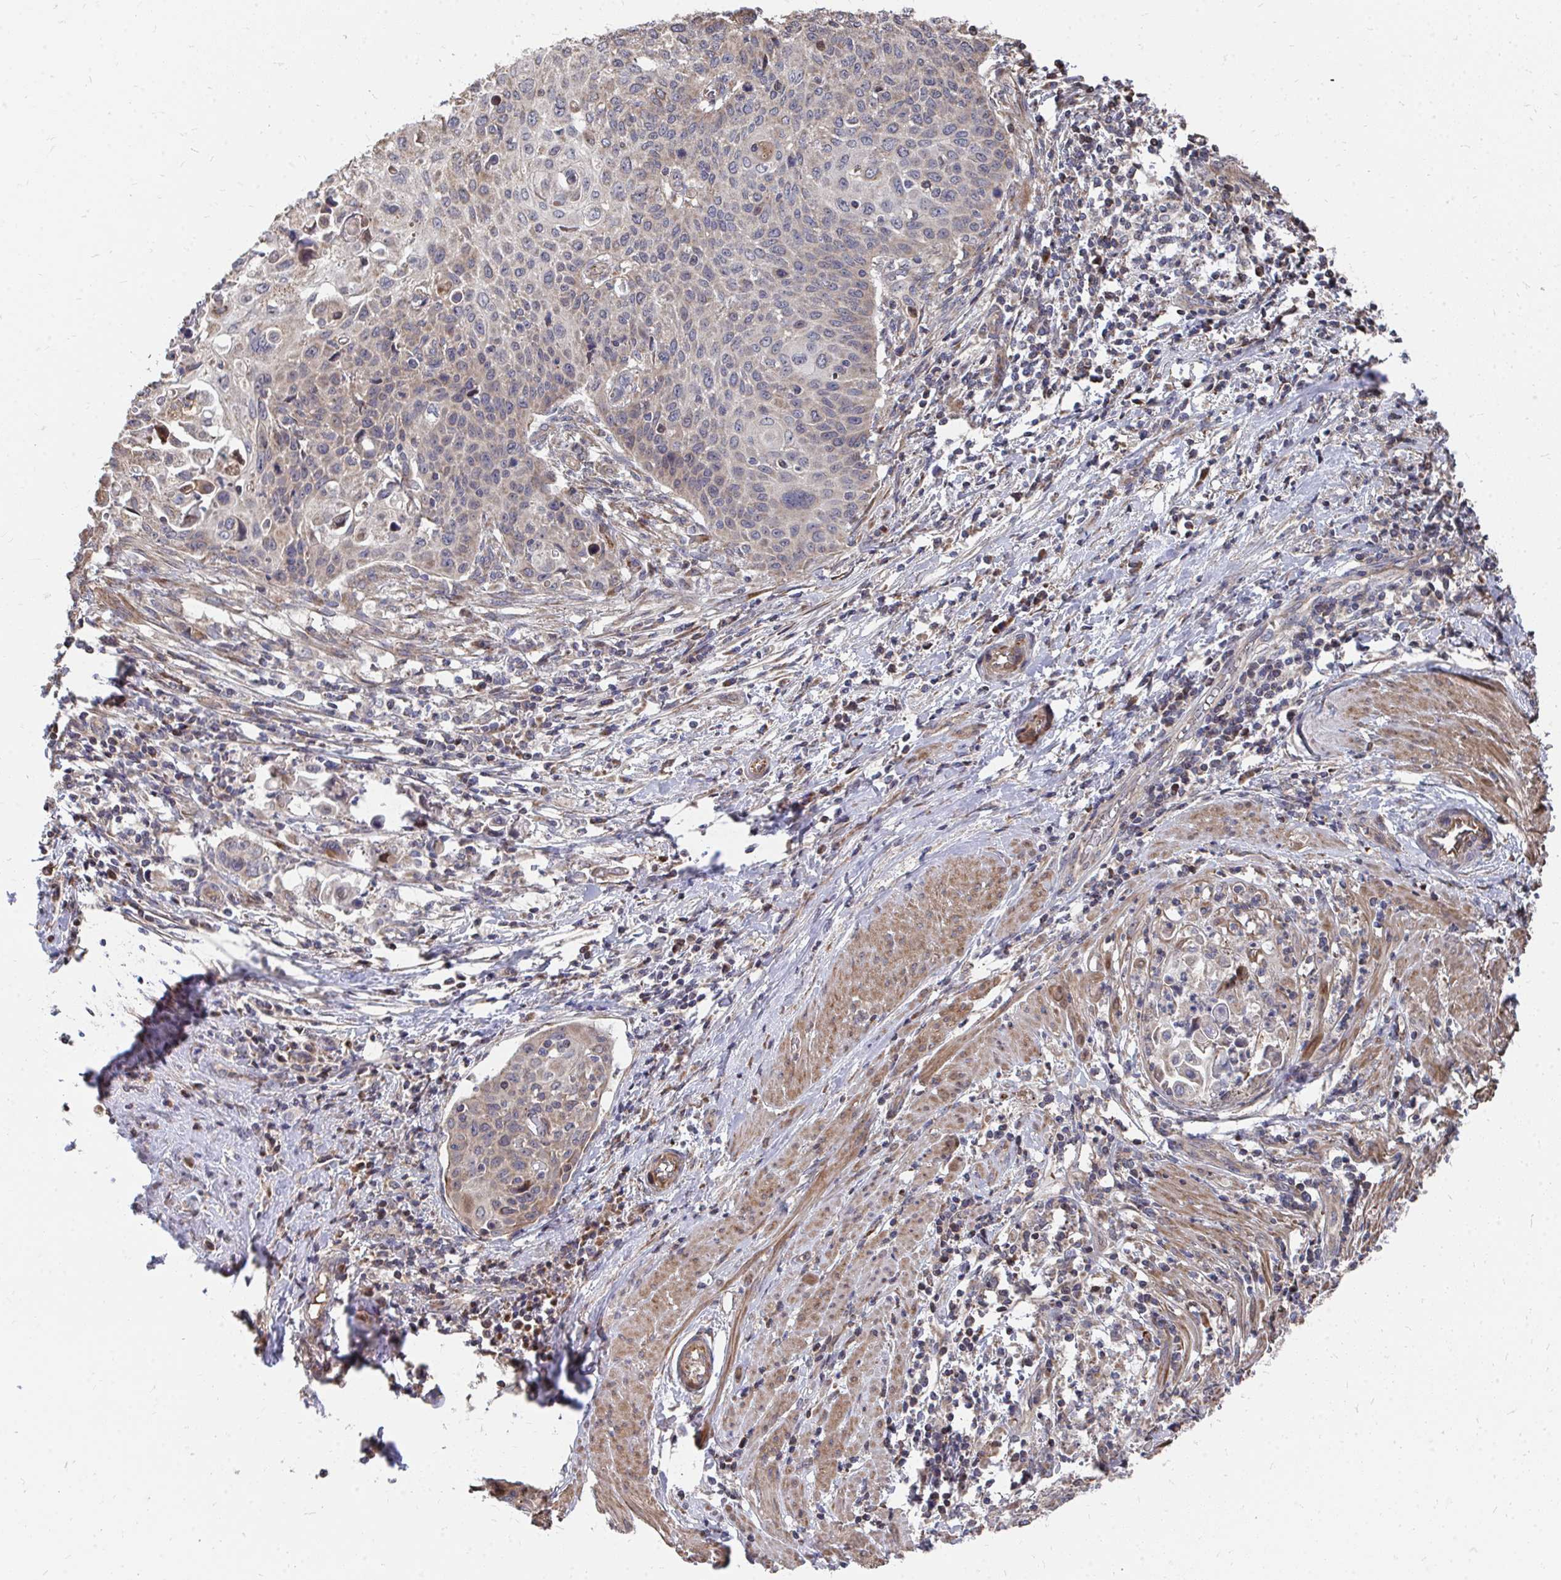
{"staining": {"intensity": "weak", "quantity": "25%-75%", "location": "cytoplasmic/membranous"}, "tissue": "cervical cancer", "cell_type": "Tumor cells", "image_type": "cancer", "snomed": [{"axis": "morphology", "description": "Squamous cell carcinoma, NOS"}, {"axis": "topography", "description": "Cervix"}], "caption": "Weak cytoplasmic/membranous positivity for a protein is seen in about 25%-75% of tumor cells of cervical cancer using IHC.", "gene": "FAM89A", "patient": {"sex": "female", "age": 65}}